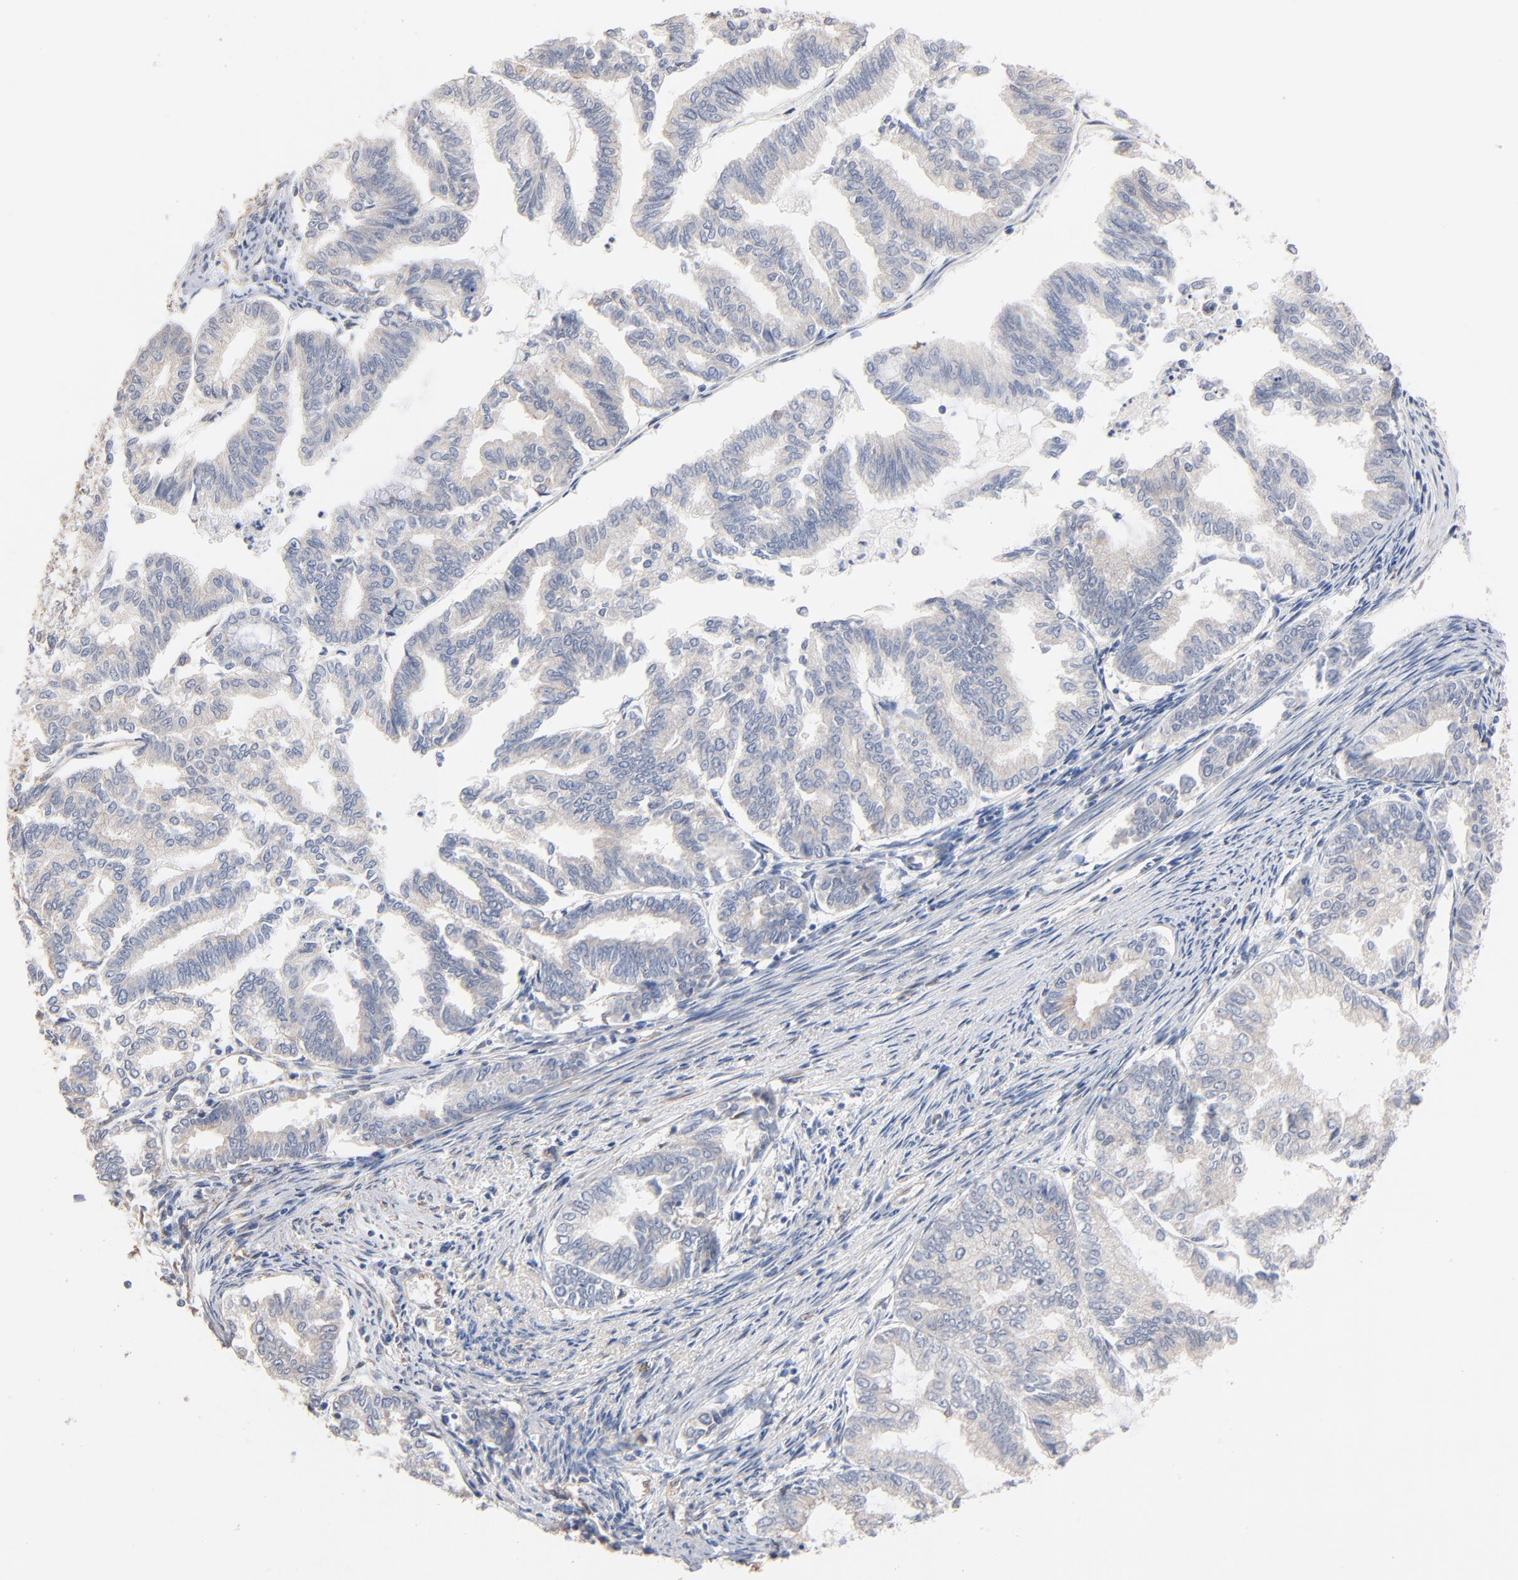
{"staining": {"intensity": "negative", "quantity": "none", "location": "none"}, "tissue": "endometrial cancer", "cell_type": "Tumor cells", "image_type": "cancer", "snomed": [{"axis": "morphology", "description": "Adenocarcinoma, NOS"}, {"axis": "topography", "description": "Endometrium"}], "caption": "Micrograph shows no protein positivity in tumor cells of endometrial adenocarcinoma tissue.", "gene": "ABCD4", "patient": {"sex": "female", "age": 79}}